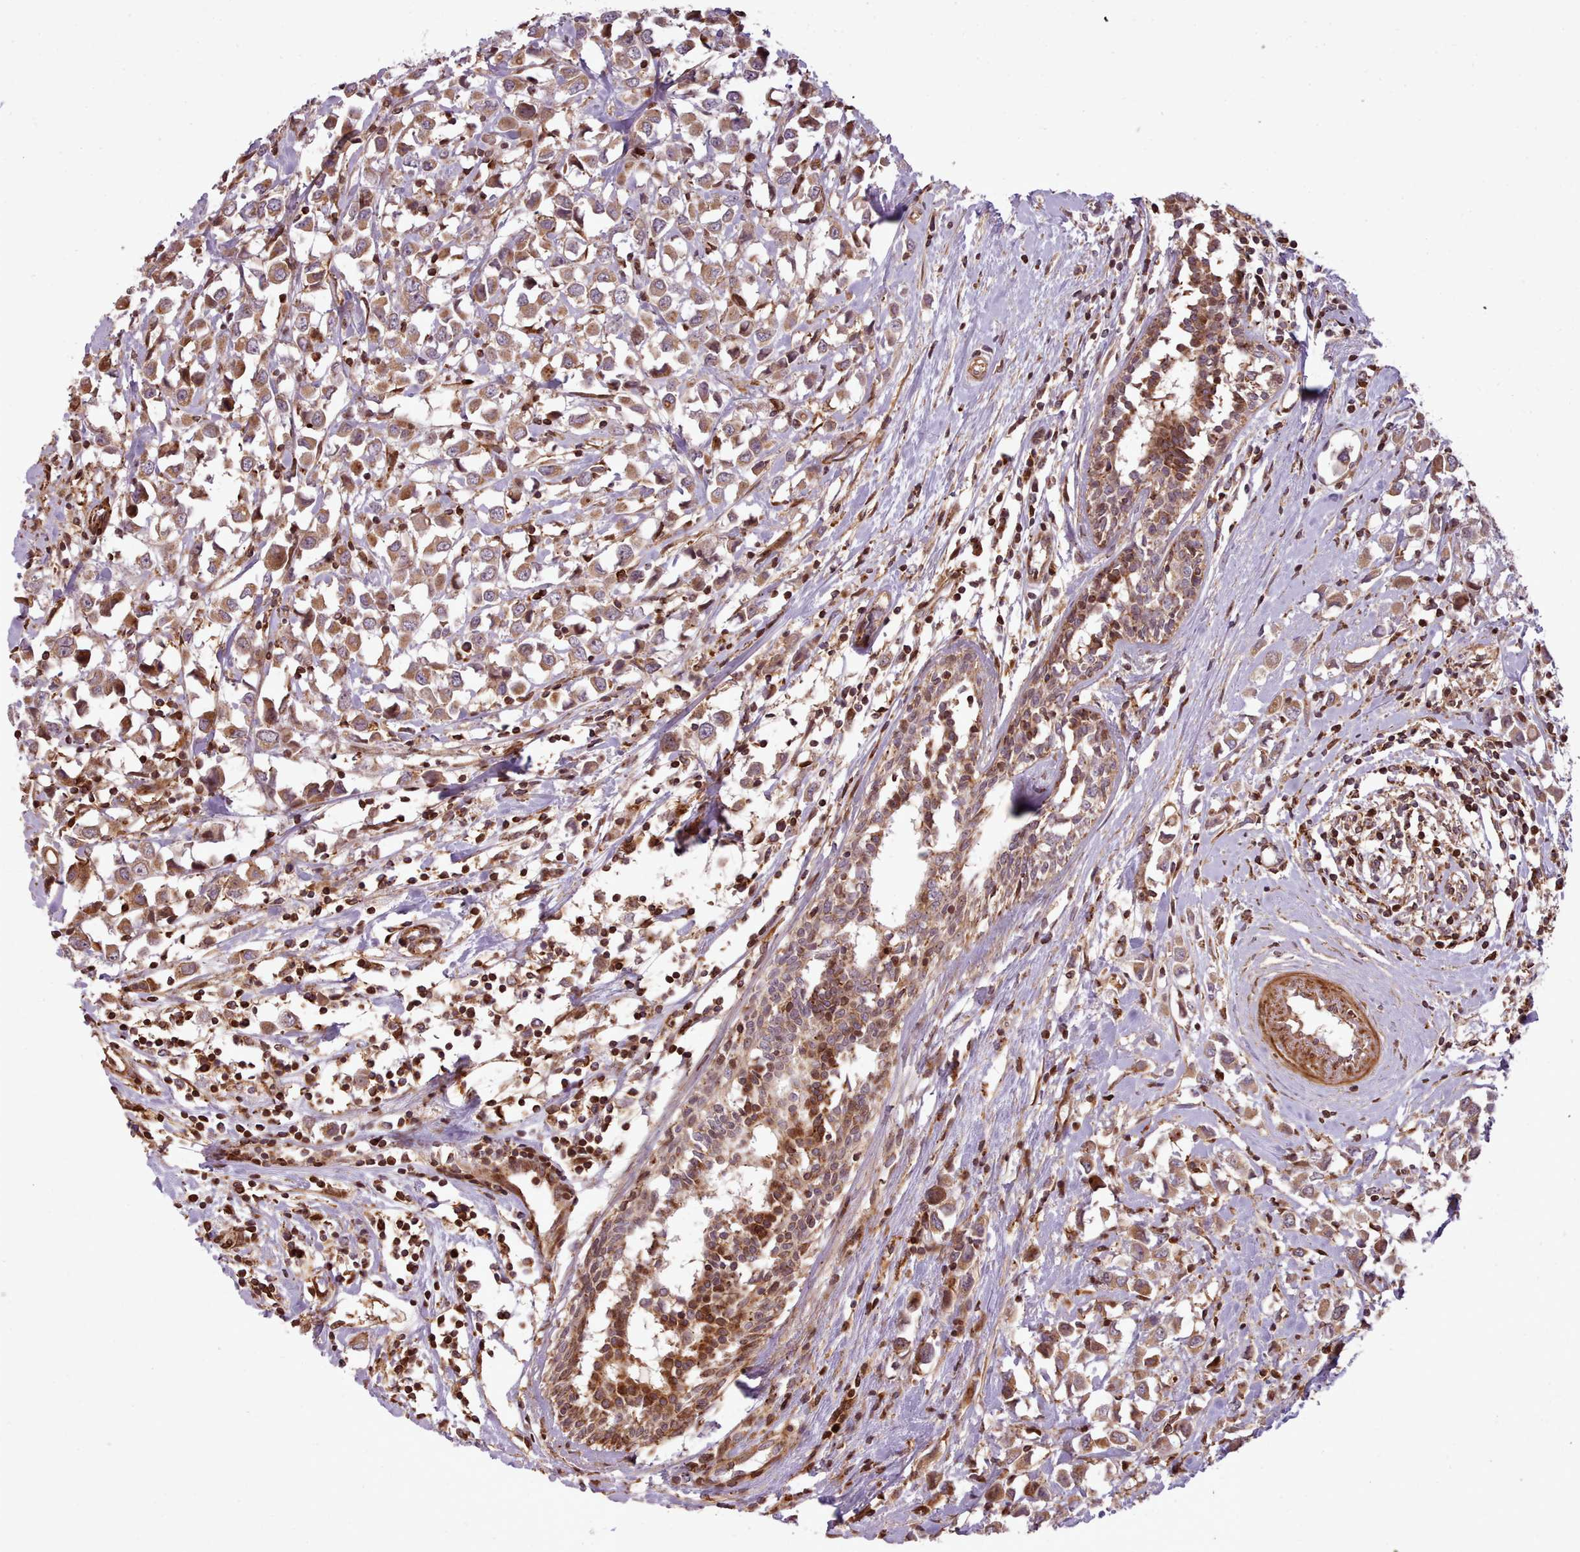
{"staining": {"intensity": "moderate", "quantity": ">75%", "location": "cytoplasmic/membranous"}, "tissue": "breast cancer", "cell_type": "Tumor cells", "image_type": "cancer", "snomed": [{"axis": "morphology", "description": "Duct carcinoma"}, {"axis": "topography", "description": "Breast"}], "caption": "Immunohistochemical staining of human breast cancer (intraductal carcinoma) displays medium levels of moderate cytoplasmic/membranous protein expression in about >75% of tumor cells.", "gene": "NLRP7", "patient": {"sex": "female", "age": 61}}